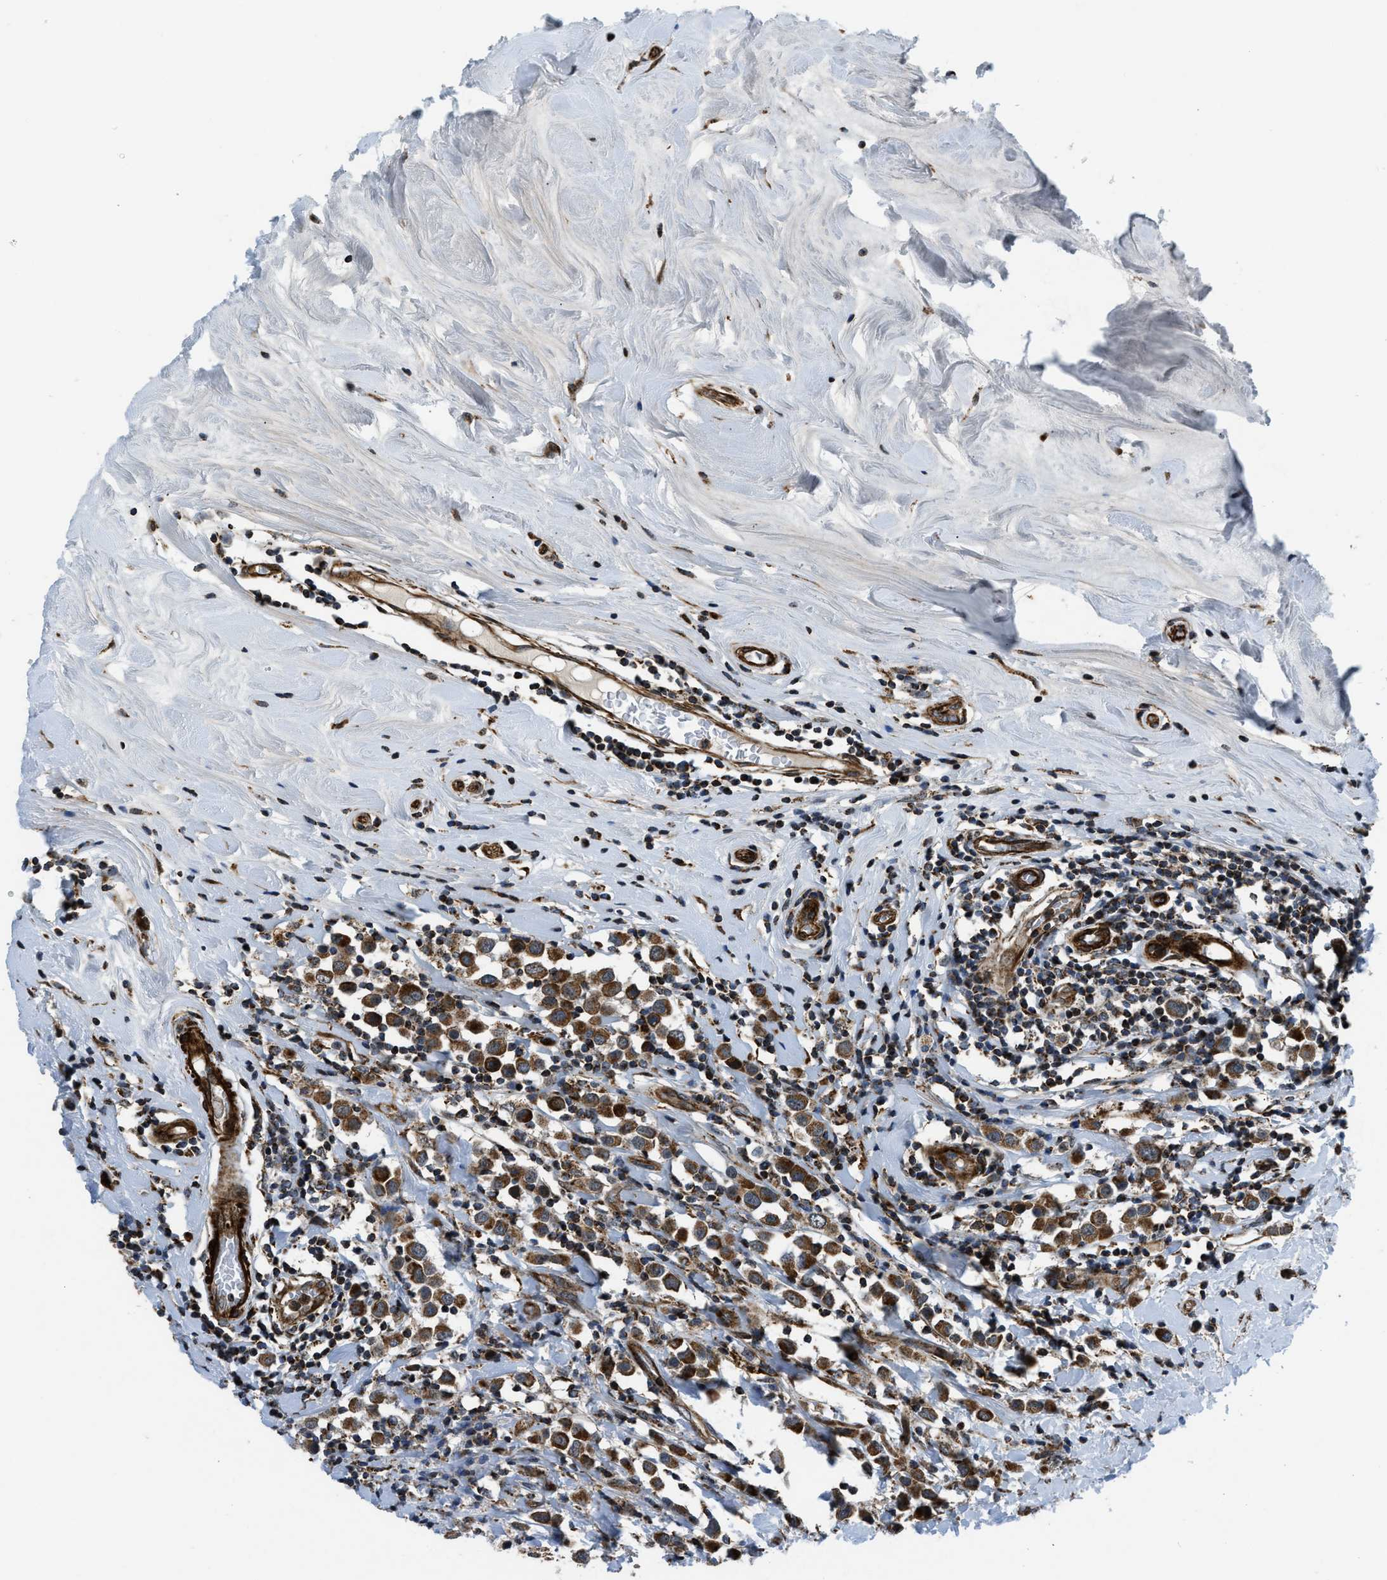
{"staining": {"intensity": "strong", "quantity": ">75%", "location": "cytoplasmic/membranous"}, "tissue": "breast cancer", "cell_type": "Tumor cells", "image_type": "cancer", "snomed": [{"axis": "morphology", "description": "Duct carcinoma"}, {"axis": "topography", "description": "Breast"}], "caption": "This image displays immunohistochemistry (IHC) staining of invasive ductal carcinoma (breast), with high strong cytoplasmic/membranous expression in about >75% of tumor cells.", "gene": "GSDME", "patient": {"sex": "female", "age": 61}}